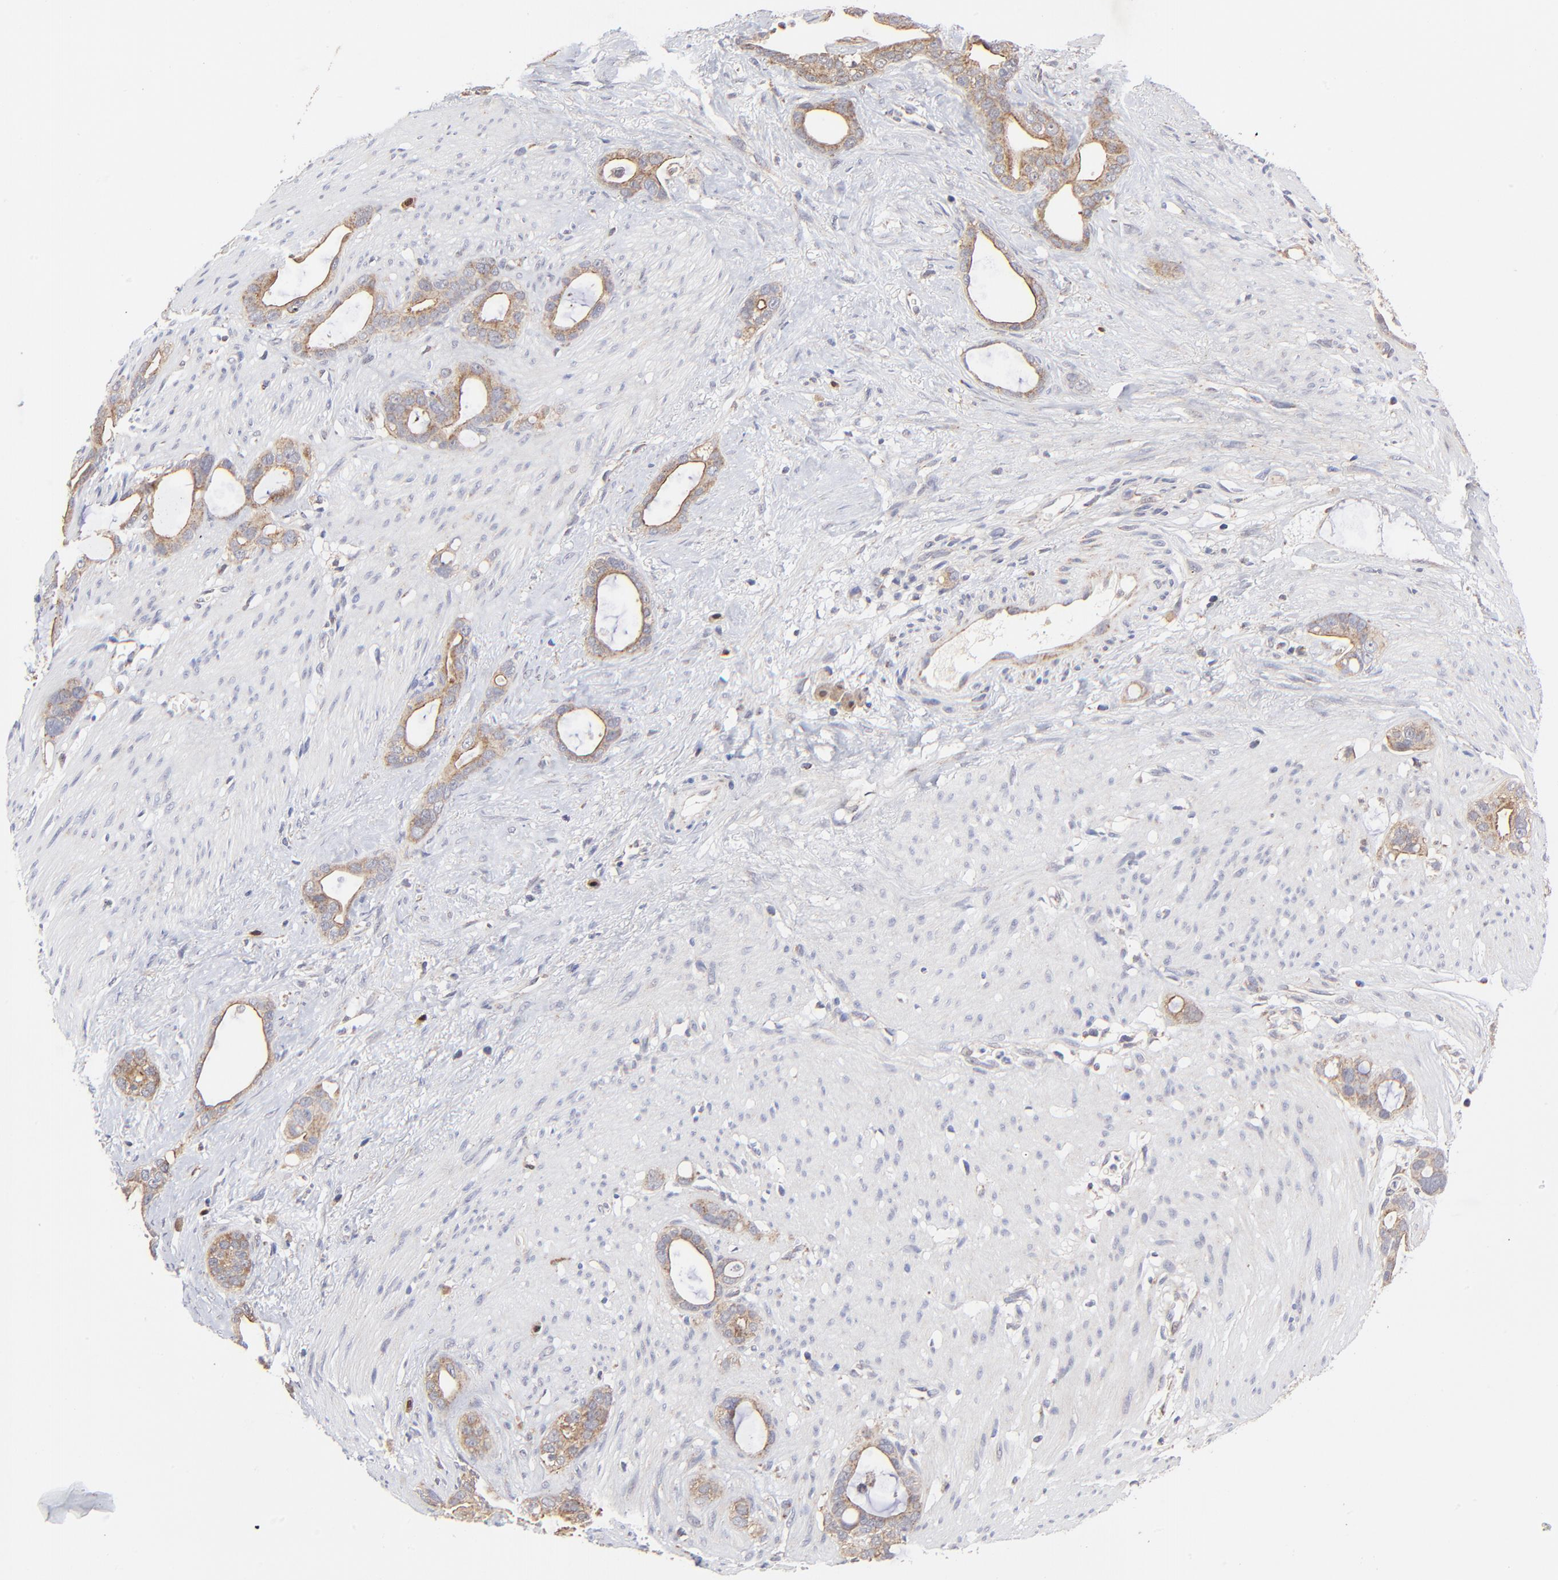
{"staining": {"intensity": "moderate", "quantity": "25%-75%", "location": "cytoplasmic/membranous"}, "tissue": "stomach cancer", "cell_type": "Tumor cells", "image_type": "cancer", "snomed": [{"axis": "morphology", "description": "Adenocarcinoma, NOS"}, {"axis": "topography", "description": "Stomach"}], "caption": "Stomach cancer stained with DAB immunohistochemistry displays medium levels of moderate cytoplasmic/membranous positivity in about 25%-75% of tumor cells.", "gene": "FBXL12", "patient": {"sex": "female", "age": 75}}